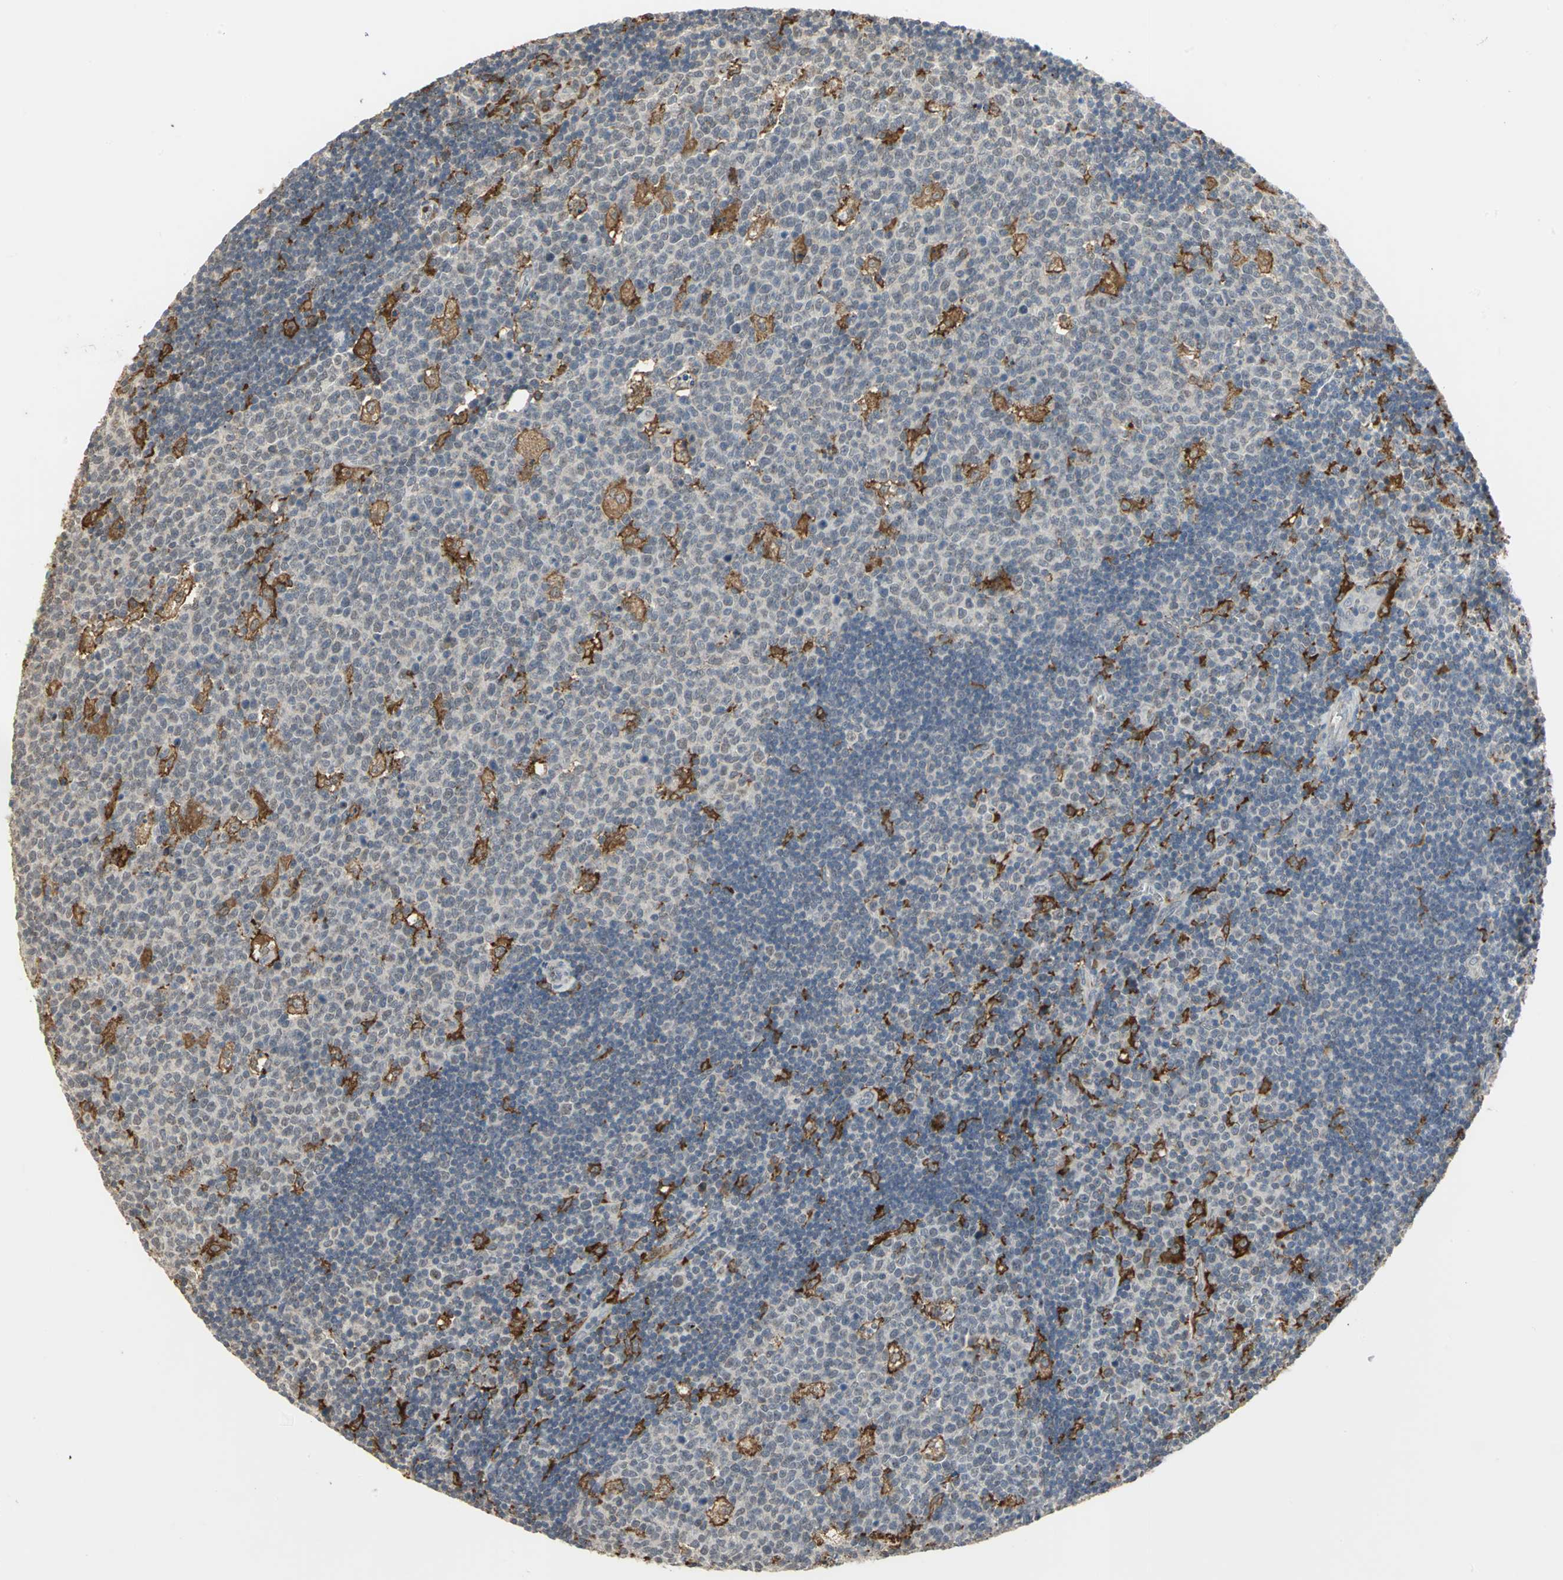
{"staining": {"intensity": "strong", "quantity": "25%-75%", "location": "cytoplasmic/membranous"}, "tissue": "lymph node", "cell_type": "Germinal center cells", "image_type": "normal", "snomed": [{"axis": "morphology", "description": "Normal tissue, NOS"}, {"axis": "topography", "description": "Lymph node"}, {"axis": "topography", "description": "Salivary gland"}], "caption": "Lymph node was stained to show a protein in brown. There is high levels of strong cytoplasmic/membranous expression in approximately 25%-75% of germinal center cells.", "gene": "SKAP2", "patient": {"sex": "male", "age": 8}}